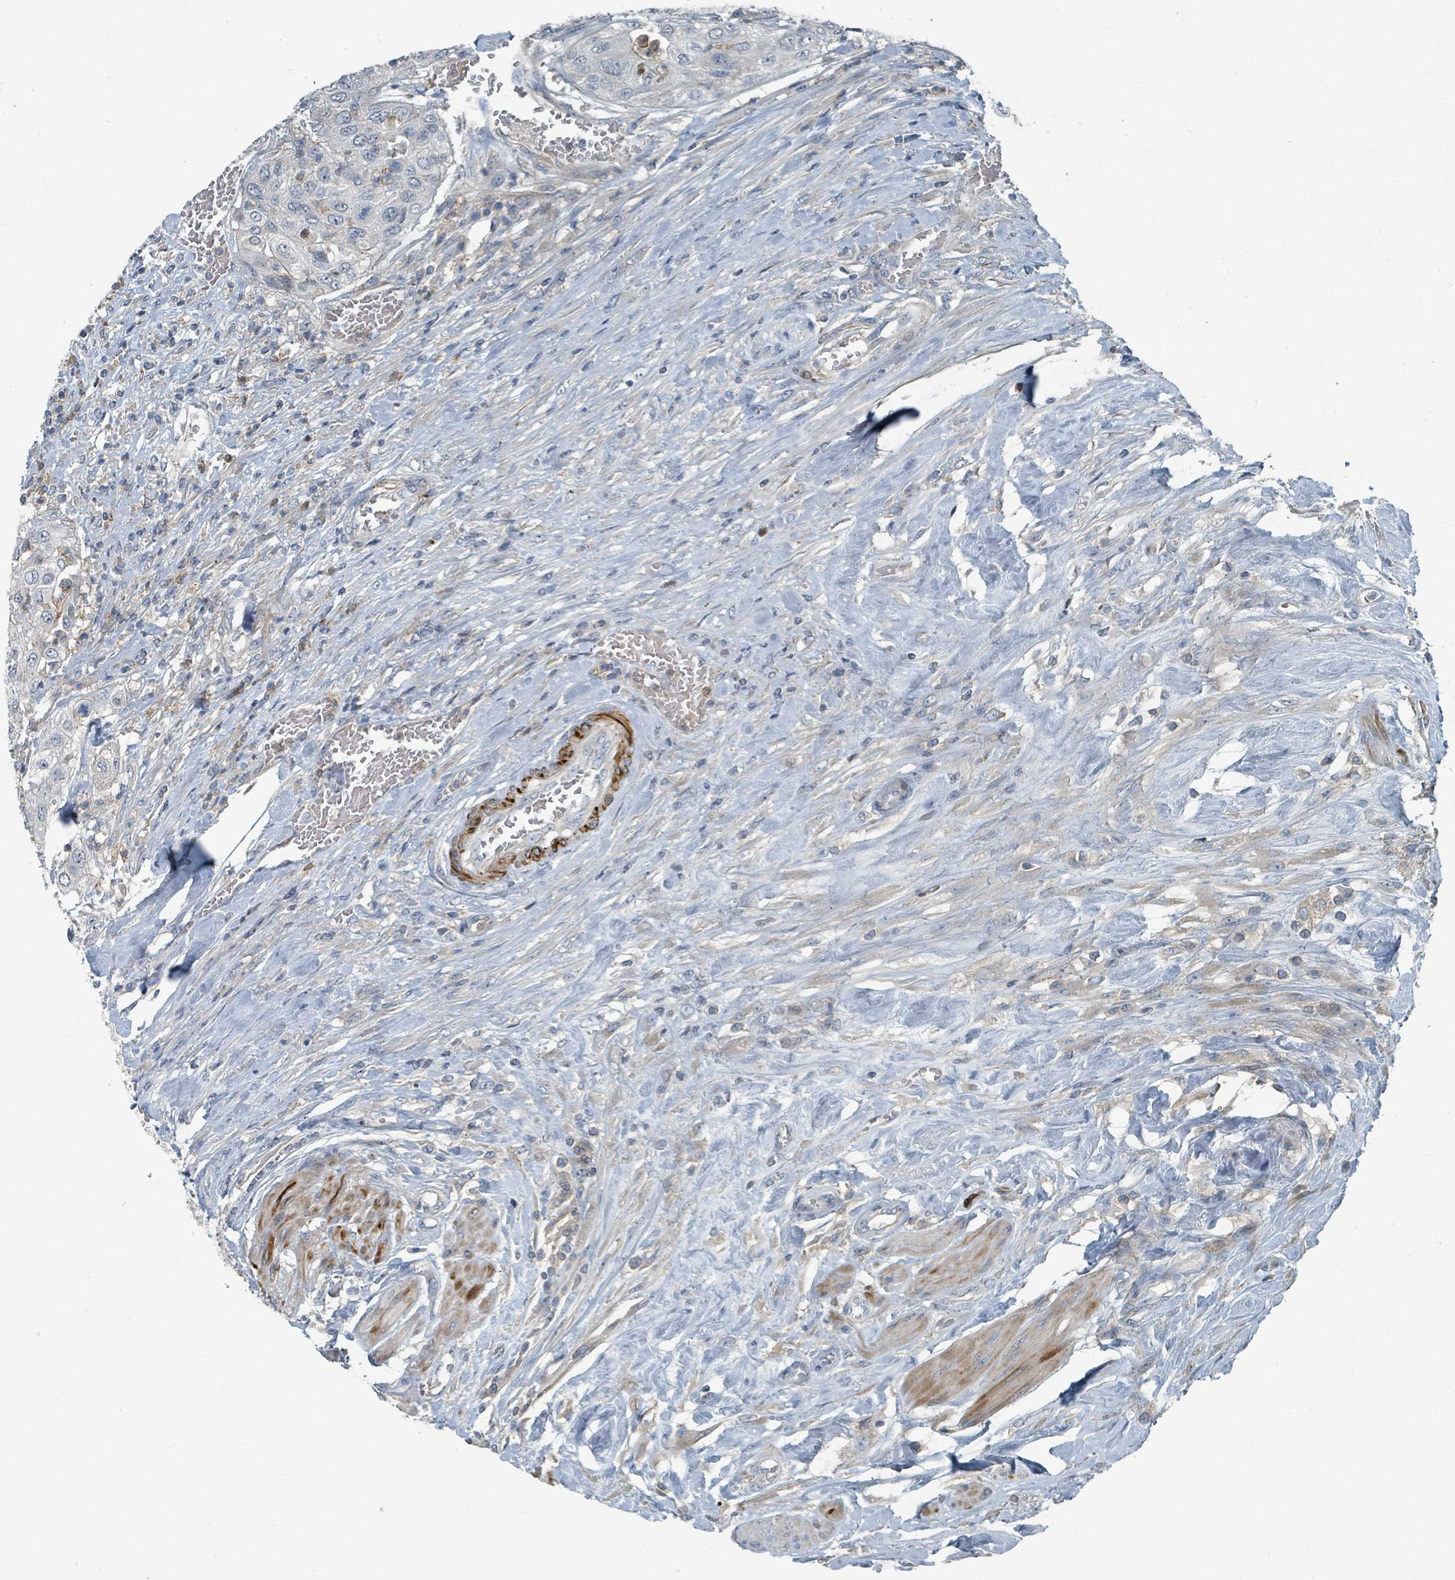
{"staining": {"intensity": "negative", "quantity": "none", "location": "none"}, "tissue": "urothelial cancer", "cell_type": "Tumor cells", "image_type": "cancer", "snomed": [{"axis": "morphology", "description": "Urothelial carcinoma, High grade"}, {"axis": "topography", "description": "Urinary bladder"}], "caption": "DAB immunohistochemical staining of urothelial carcinoma (high-grade) exhibits no significant expression in tumor cells.", "gene": "SLC44A5", "patient": {"sex": "female", "age": 79}}